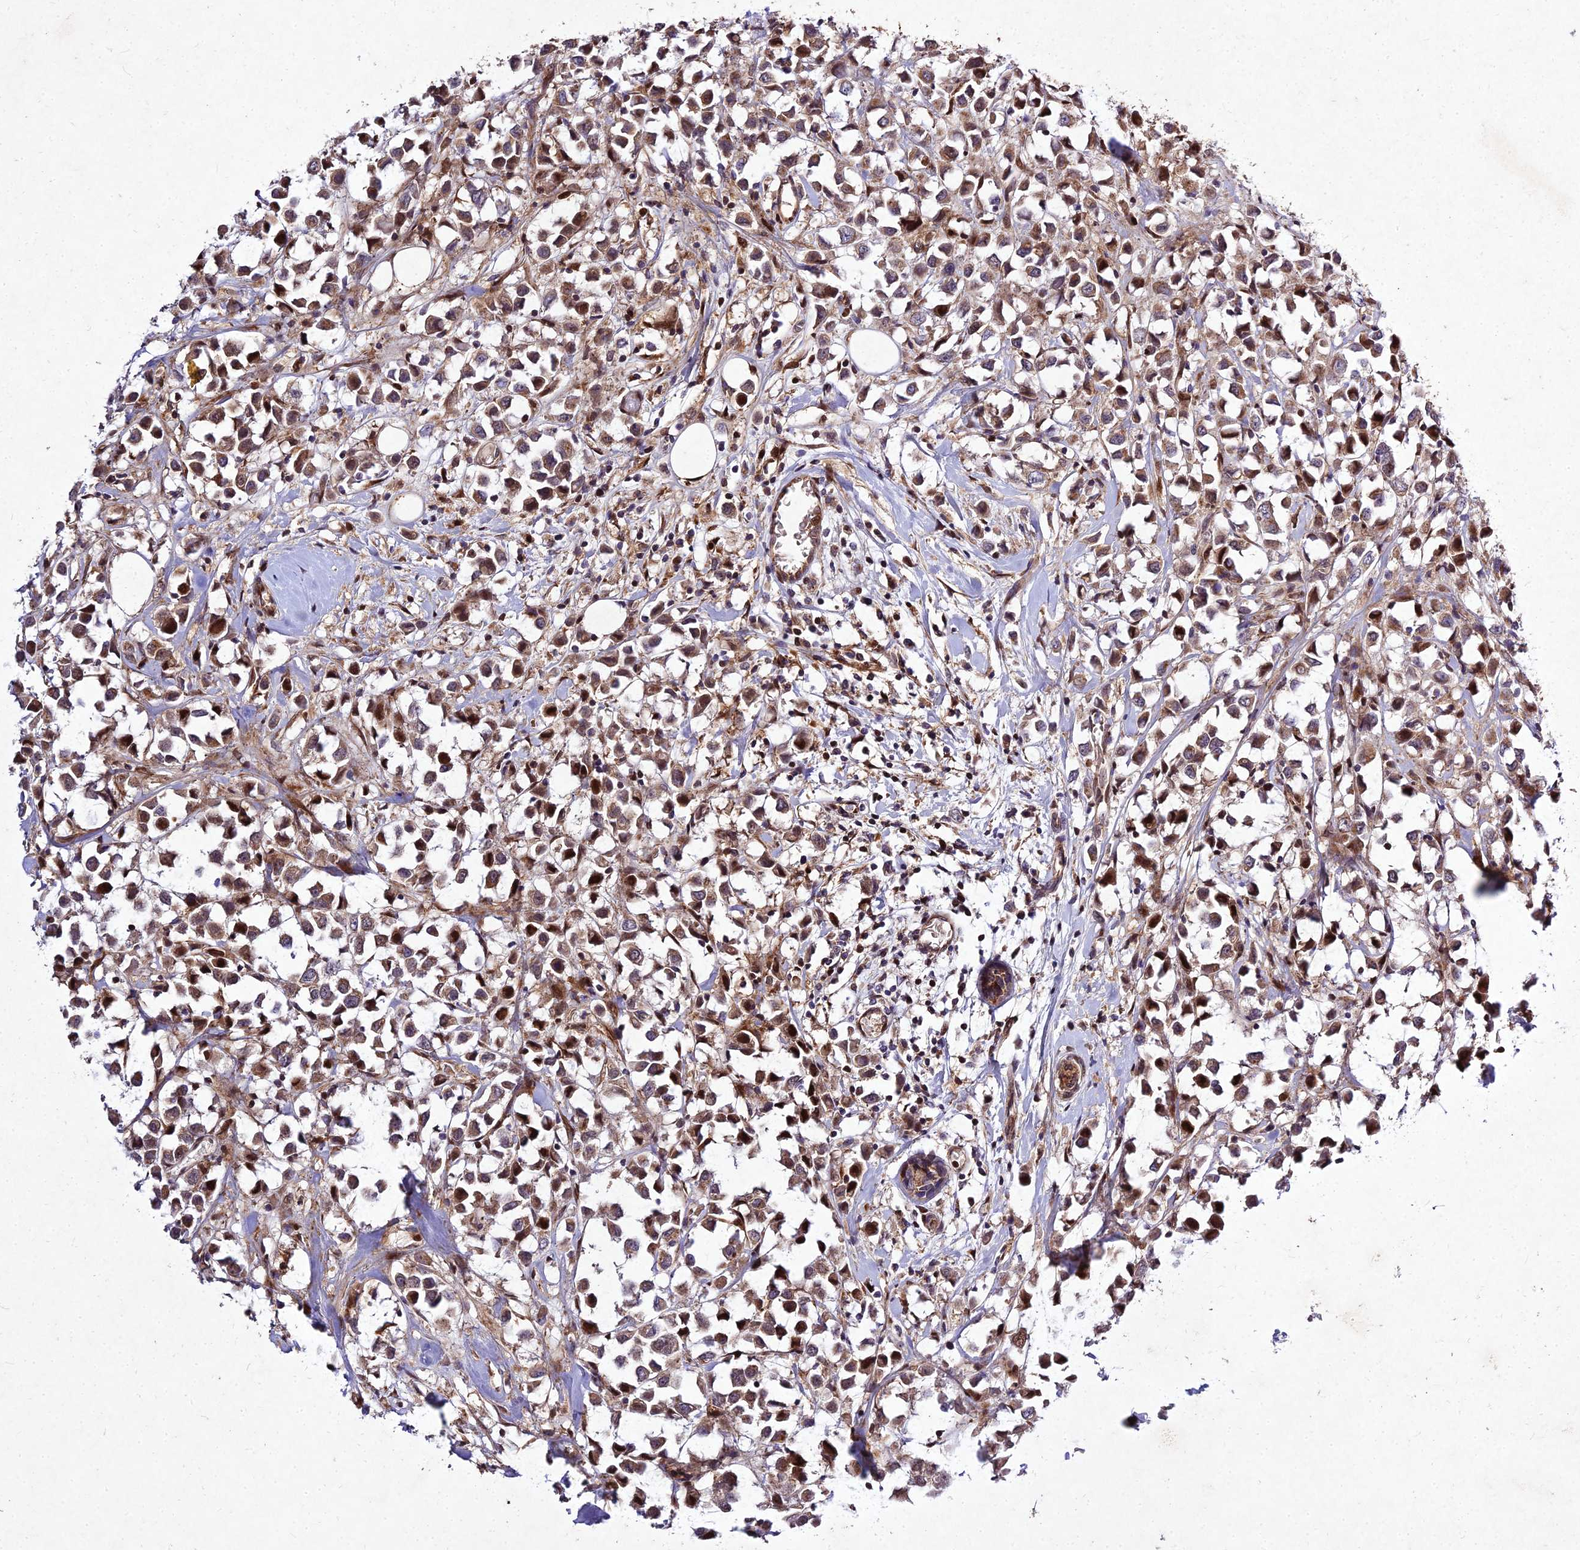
{"staining": {"intensity": "moderate", "quantity": ">75%", "location": "cytoplasmic/membranous,nuclear"}, "tissue": "breast cancer", "cell_type": "Tumor cells", "image_type": "cancer", "snomed": [{"axis": "morphology", "description": "Duct carcinoma"}, {"axis": "topography", "description": "Breast"}], "caption": "Immunohistochemistry (IHC) (DAB) staining of breast cancer shows moderate cytoplasmic/membranous and nuclear protein positivity in approximately >75% of tumor cells.", "gene": "MKKS", "patient": {"sex": "female", "age": 61}}